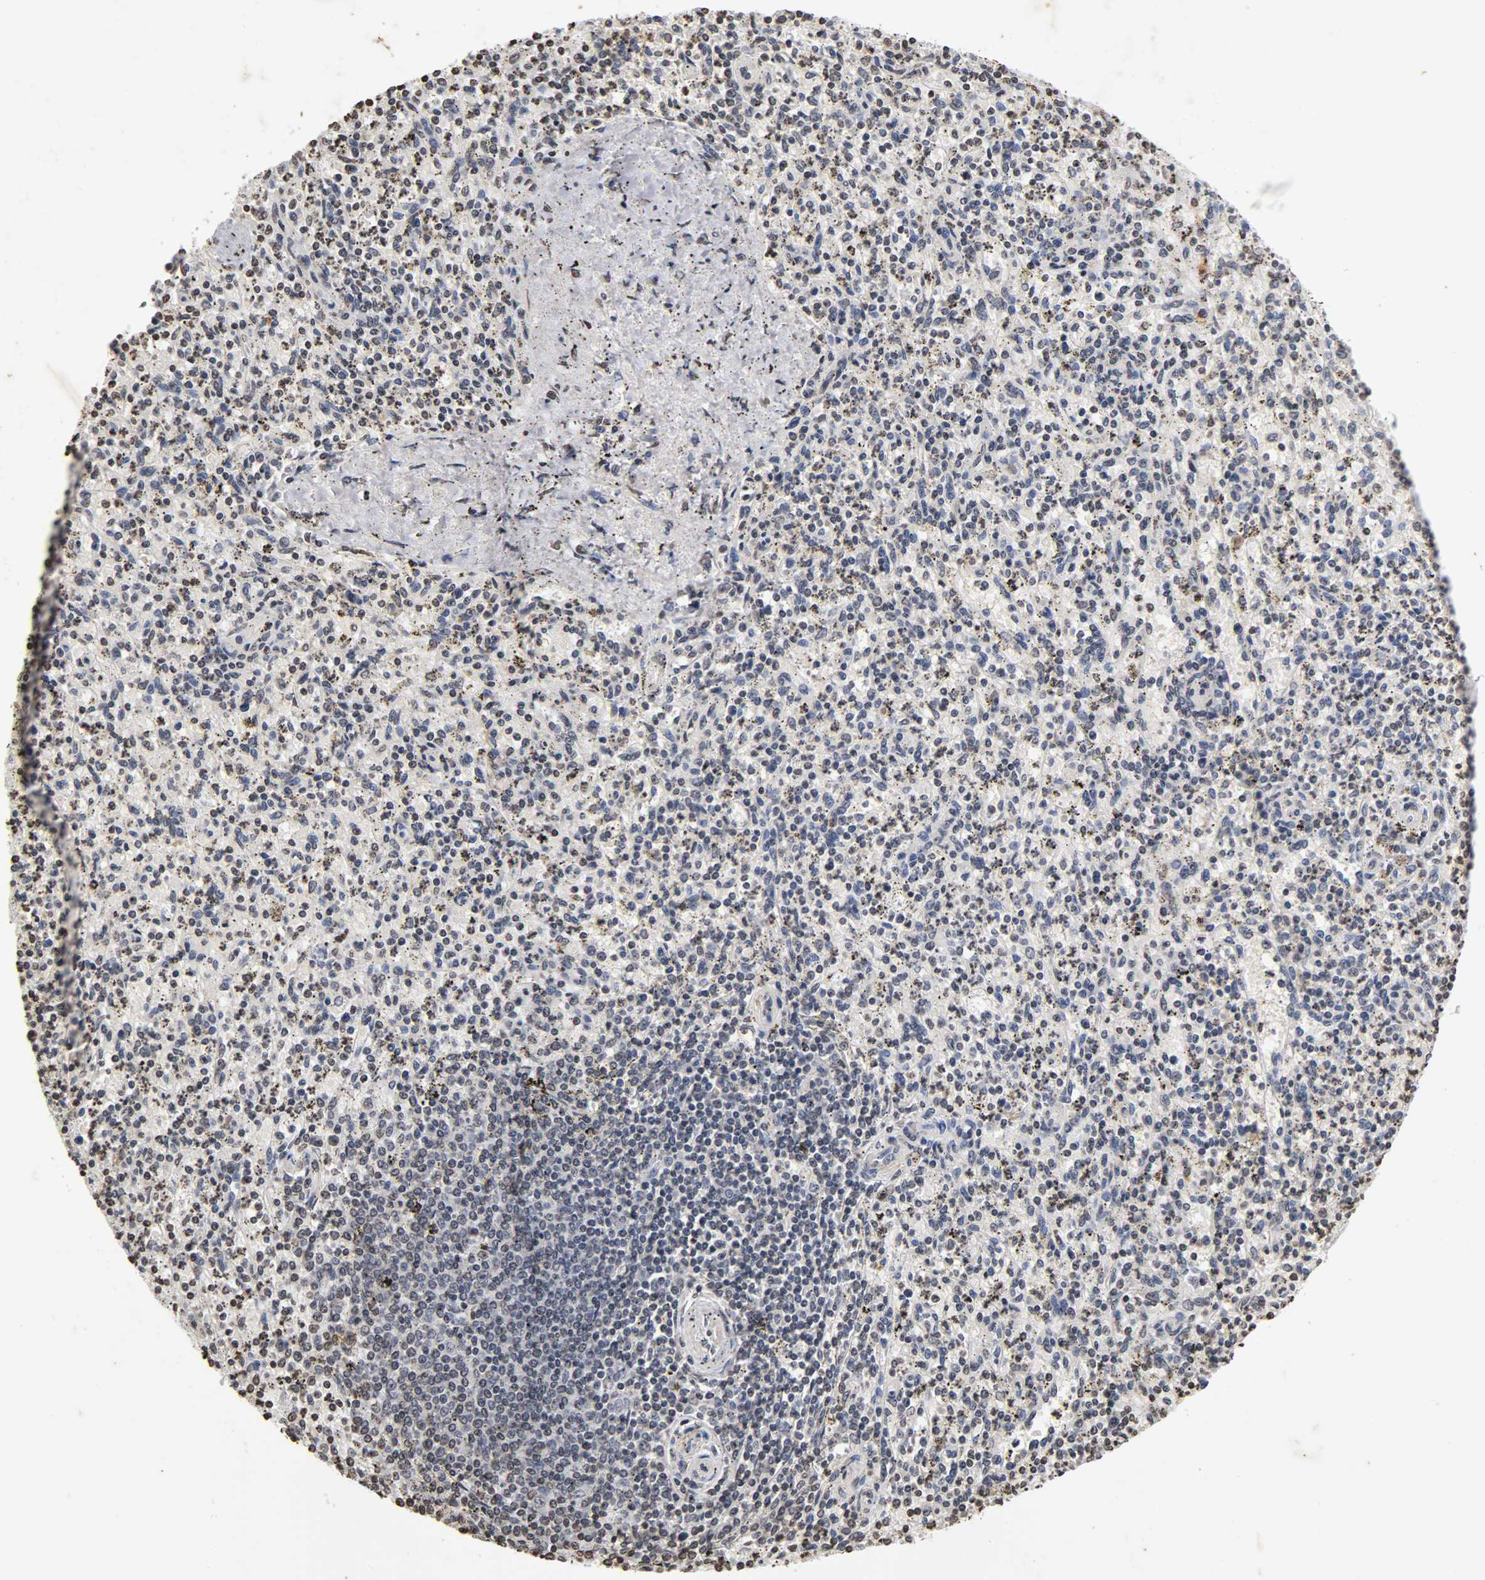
{"staining": {"intensity": "weak", "quantity": "25%-75%", "location": "nuclear"}, "tissue": "spleen", "cell_type": "Cells in red pulp", "image_type": "normal", "snomed": [{"axis": "morphology", "description": "Normal tissue, NOS"}, {"axis": "topography", "description": "Spleen"}], "caption": "Immunohistochemical staining of benign human spleen reveals low levels of weak nuclear positivity in approximately 25%-75% of cells in red pulp.", "gene": "ERCC2", "patient": {"sex": "male", "age": 72}}